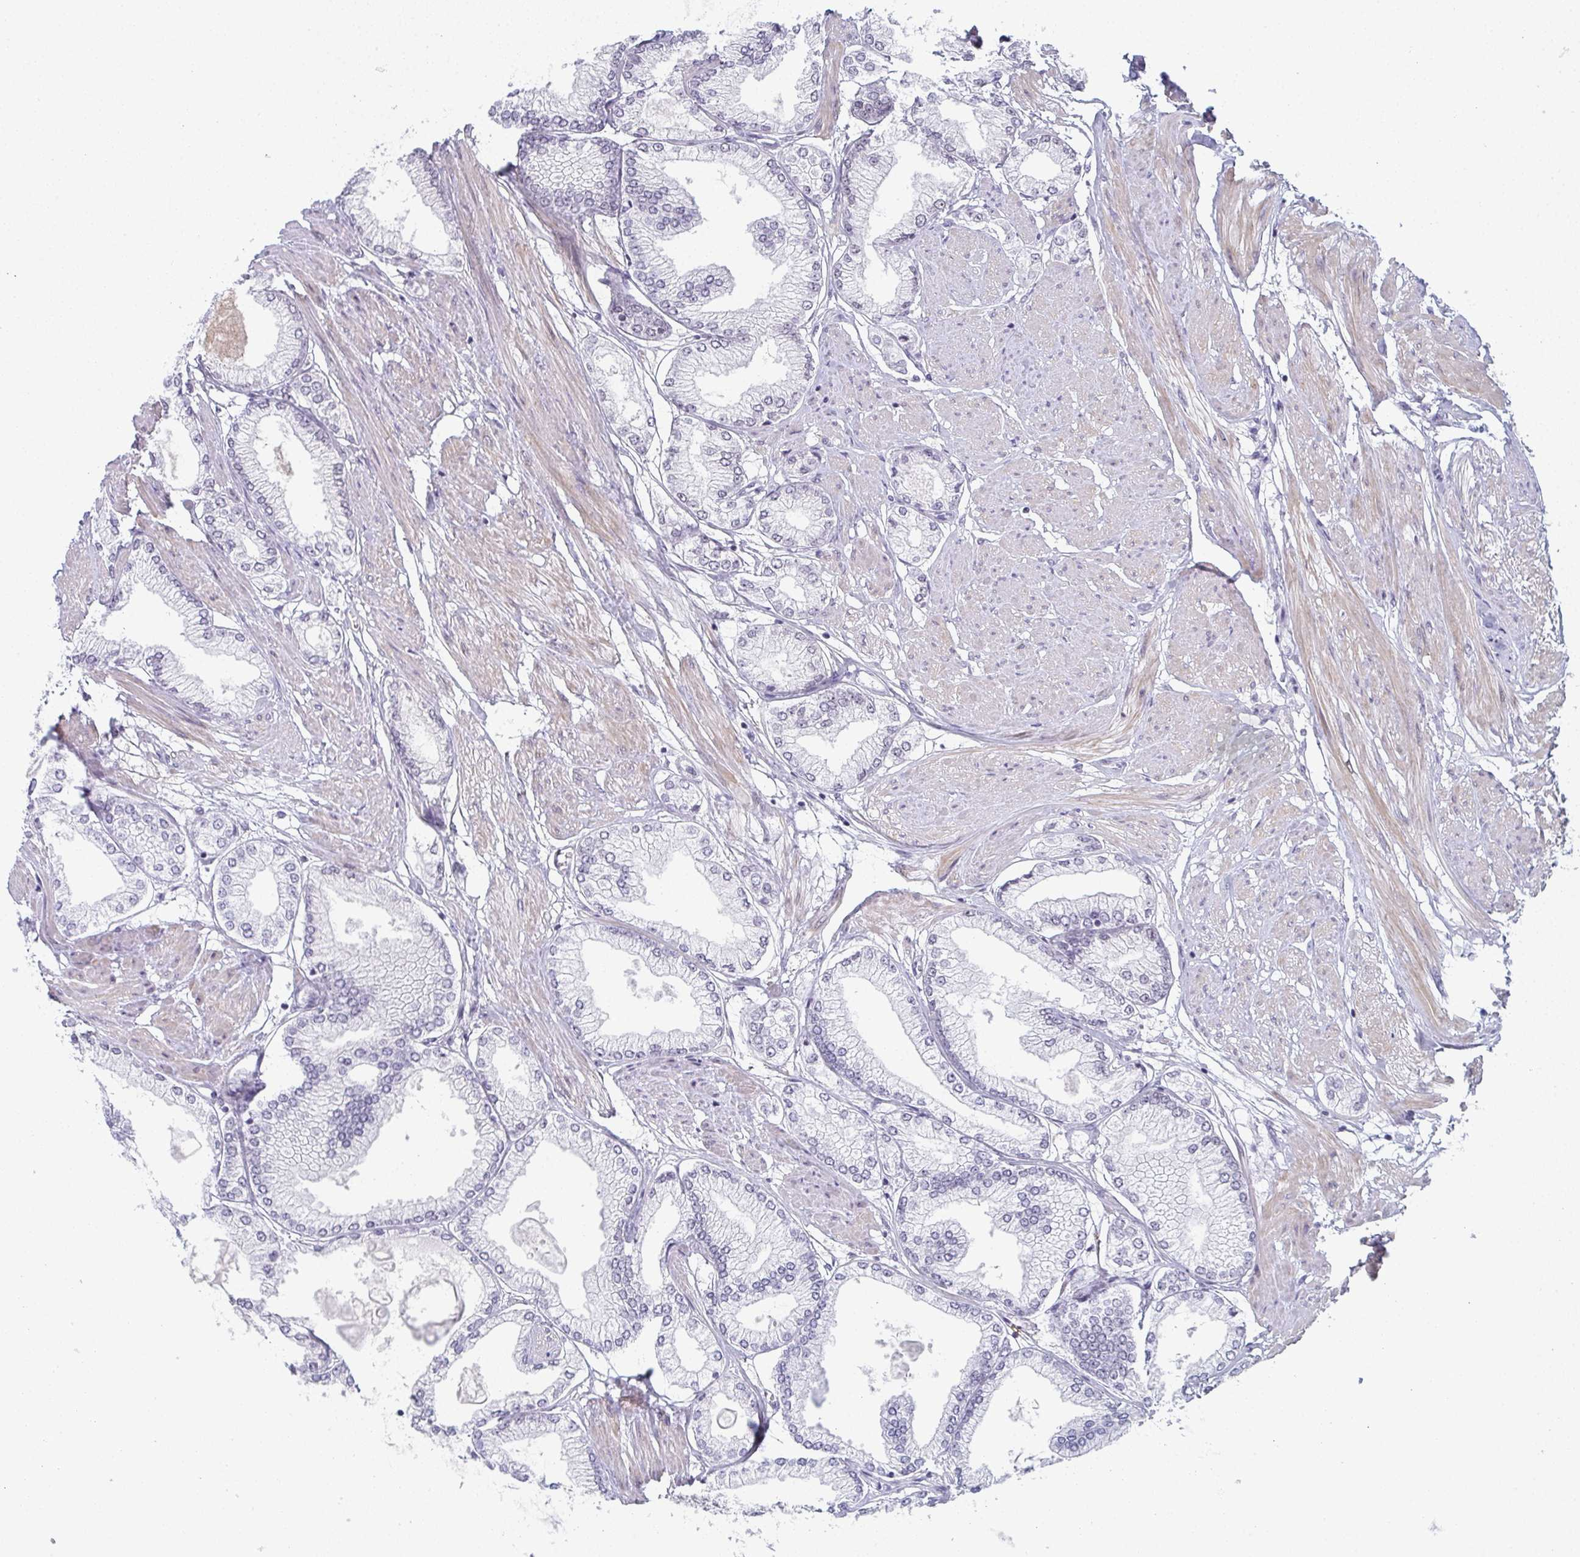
{"staining": {"intensity": "negative", "quantity": "none", "location": "none"}, "tissue": "prostate cancer", "cell_type": "Tumor cells", "image_type": "cancer", "snomed": [{"axis": "morphology", "description": "Adenocarcinoma, High grade"}, {"axis": "topography", "description": "Prostate"}], "caption": "DAB (3,3'-diaminobenzidine) immunohistochemical staining of prostate cancer displays no significant positivity in tumor cells. Nuclei are stained in blue.", "gene": "PYCR3", "patient": {"sex": "male", "age": 68}}